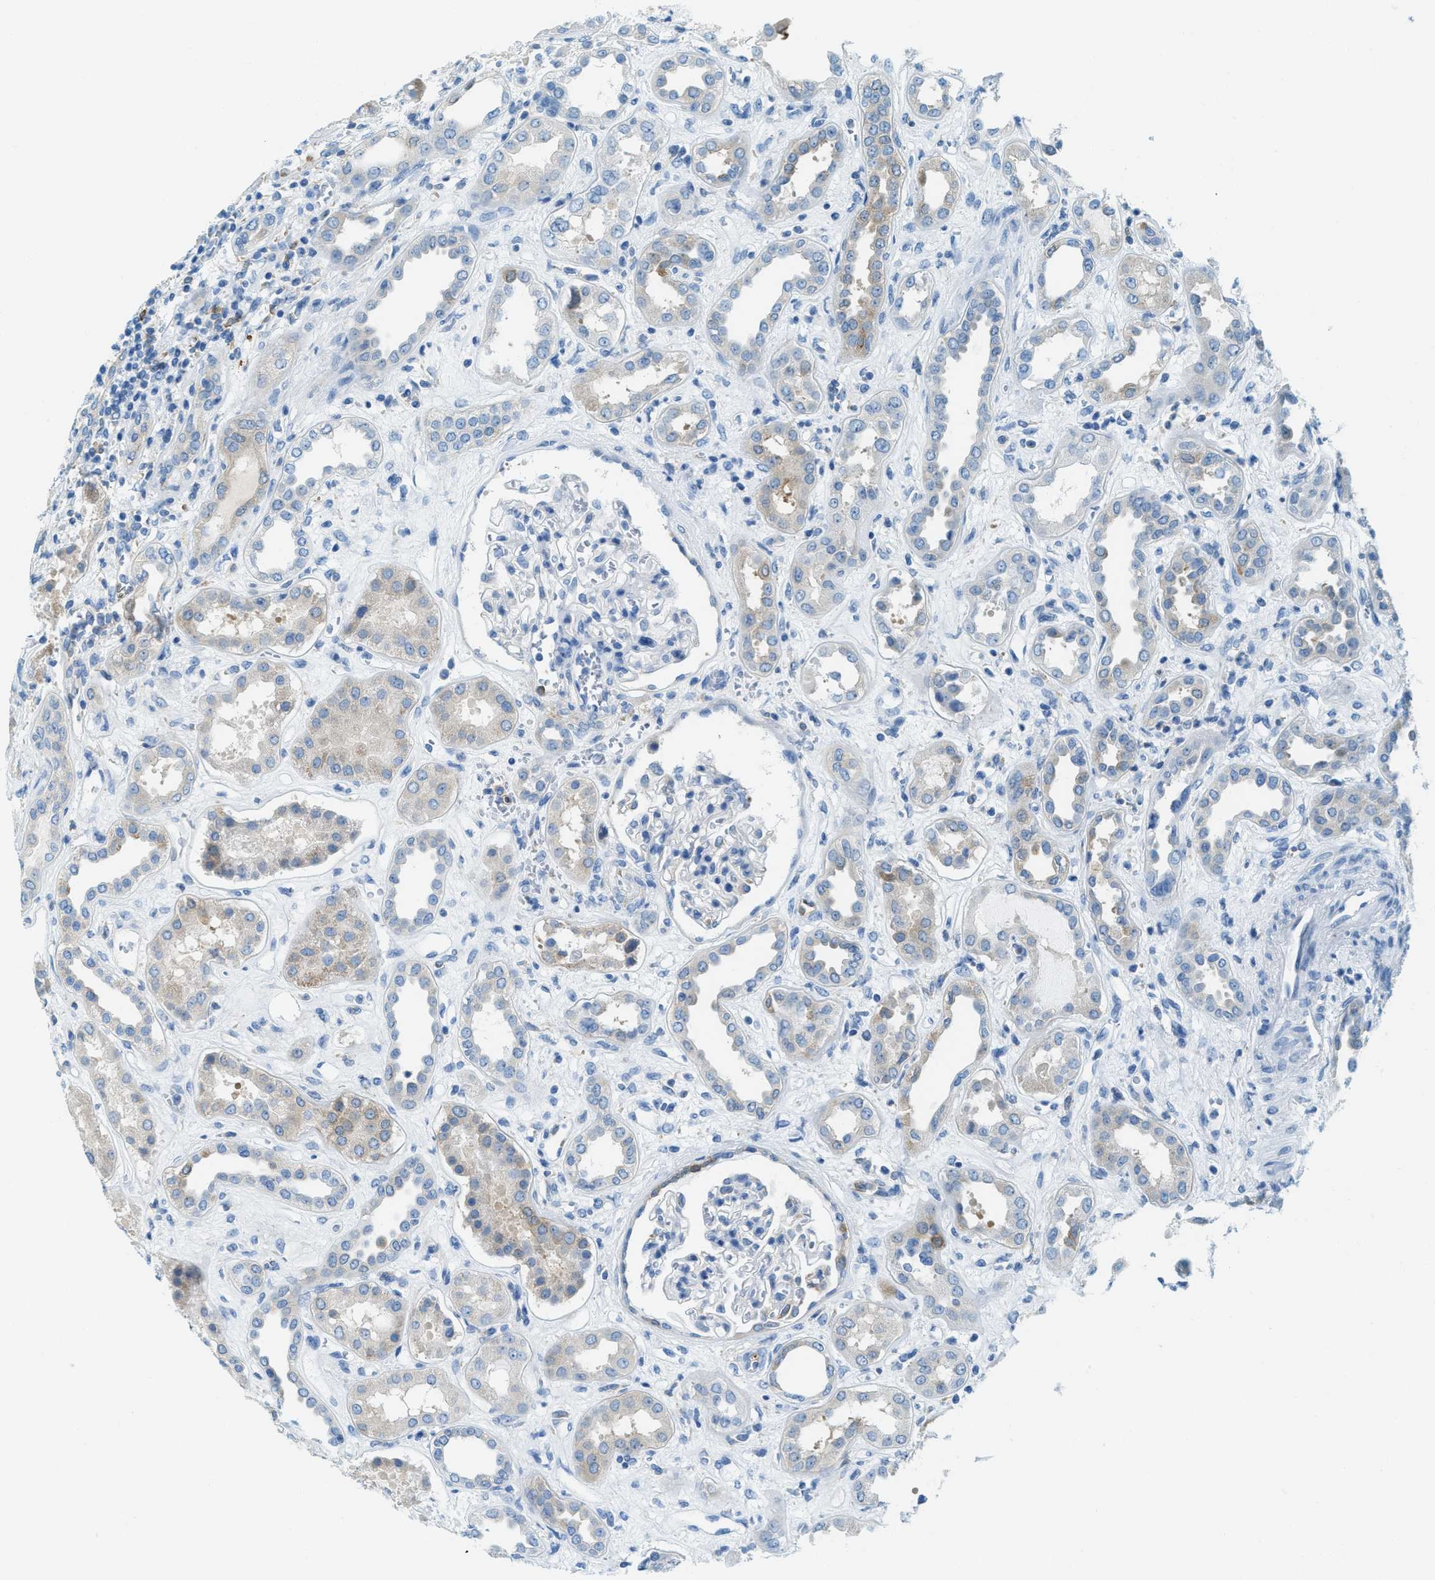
{"staining": {"intensity": "negative", "quantity": "none", "location": "none"}, "tissue": "kidney", "cell_type": "Cells in glomeruli", "image_type": "normal", "snomed": [{"axis": "morphology", "description": "Normal tissue, NOS"}, {"axis": "topography", "description": "Kidney"}], "caption": "IHC photomicrograph of normal kidney: human kidney stained with DAB (3,3'-diaminobenzidine) demonstrates no significant protein positivity in cells in glomeruli.", "gene": "MATCAP2", "patient": {"sex": "male", "age": 59}}